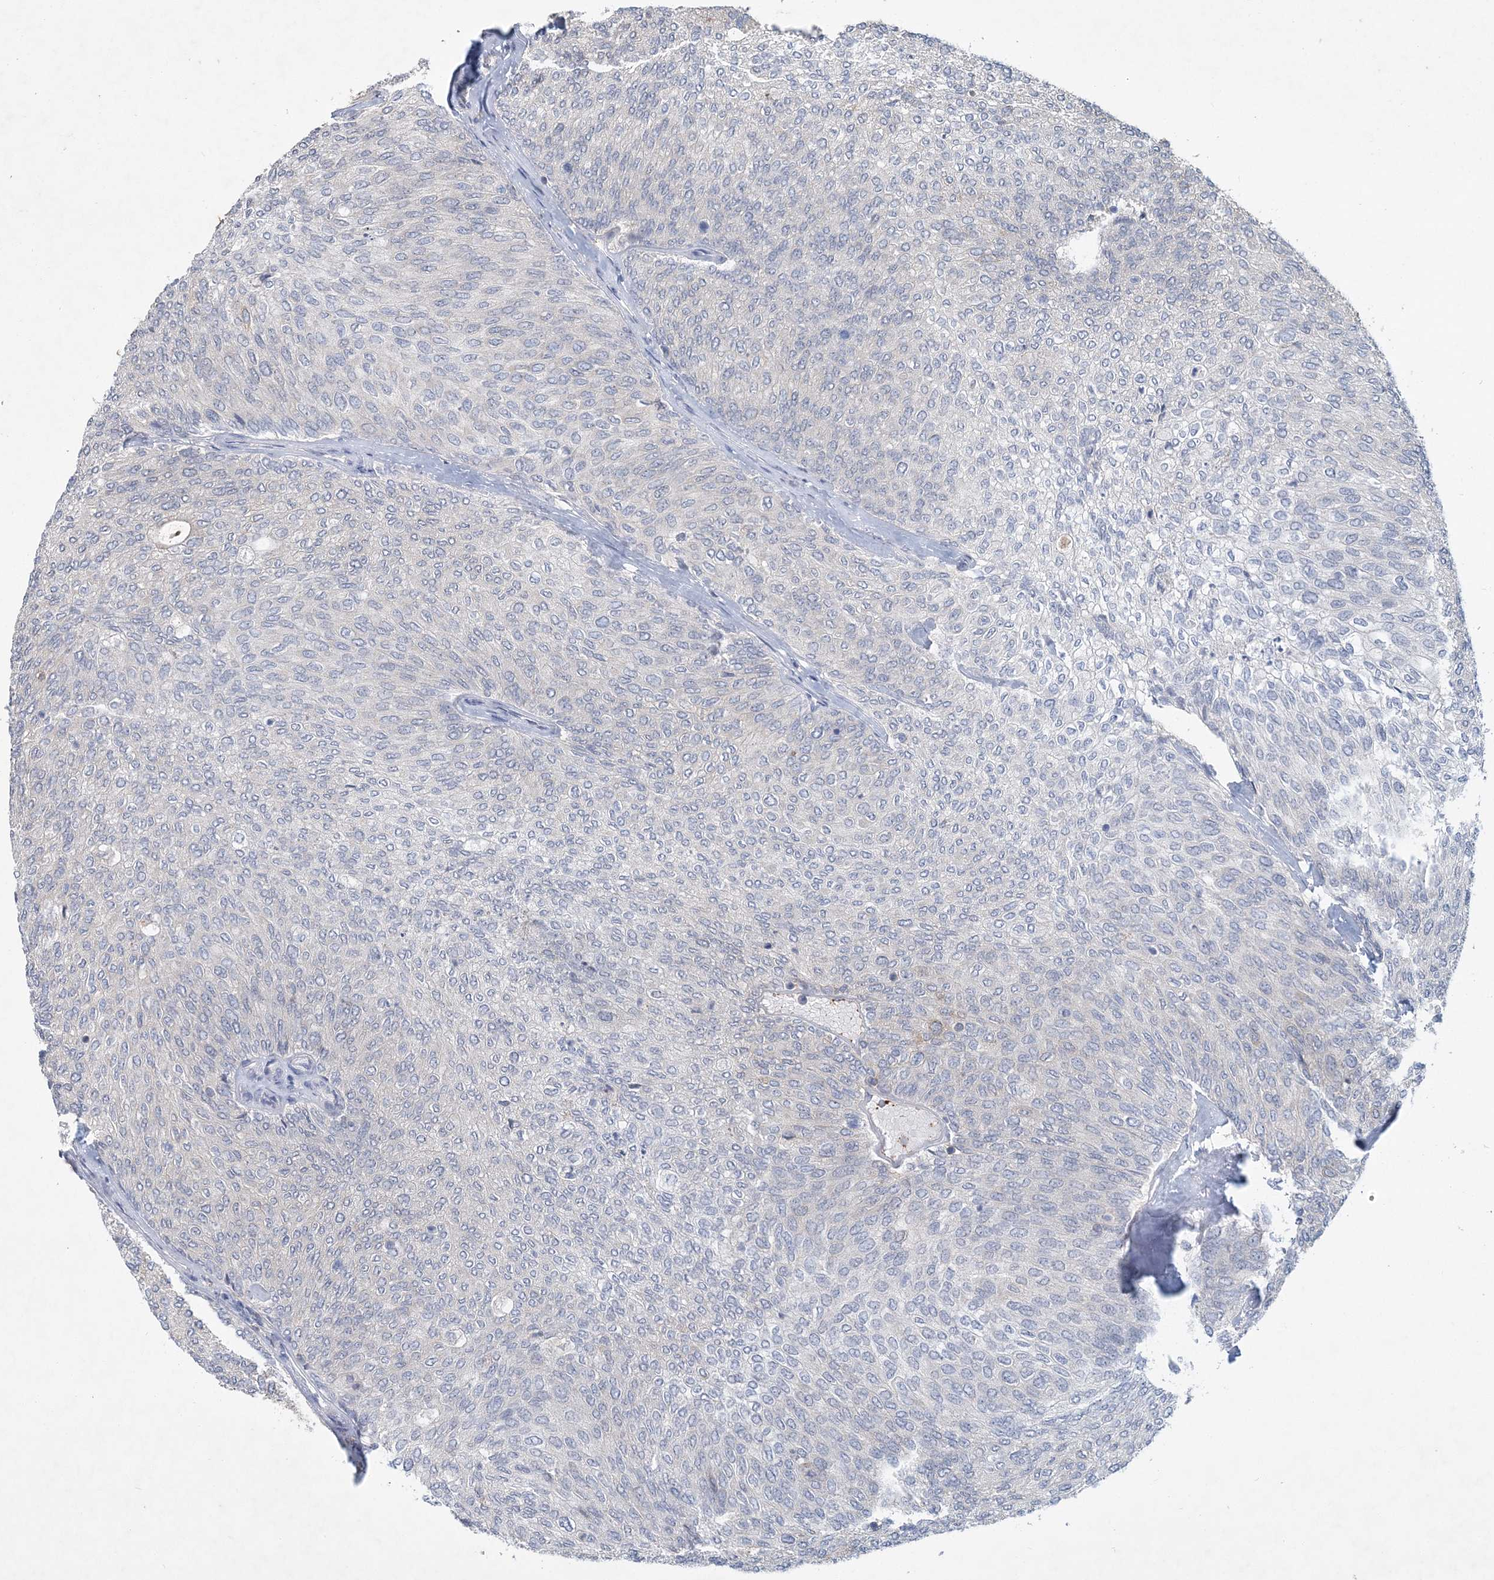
{"staining": {"intensity": "negative", "quantity": "none", "location": "none"}, "tissue": "urothelial cancer", "cell_type": "Tumor cells", "image_type": "cancer", "snomed": [{"axis": "morphology", "description": "Urothelial carcinoma, Low grade"}, {"axis": "topography", "description": "Urinary bladder"}], "caption": "Photomicrograph shows no protein positivity in tumor cells of urothelial cancer tissue.", "gene": "RNF25", "patient": {"sex": "female", "age": 79}}